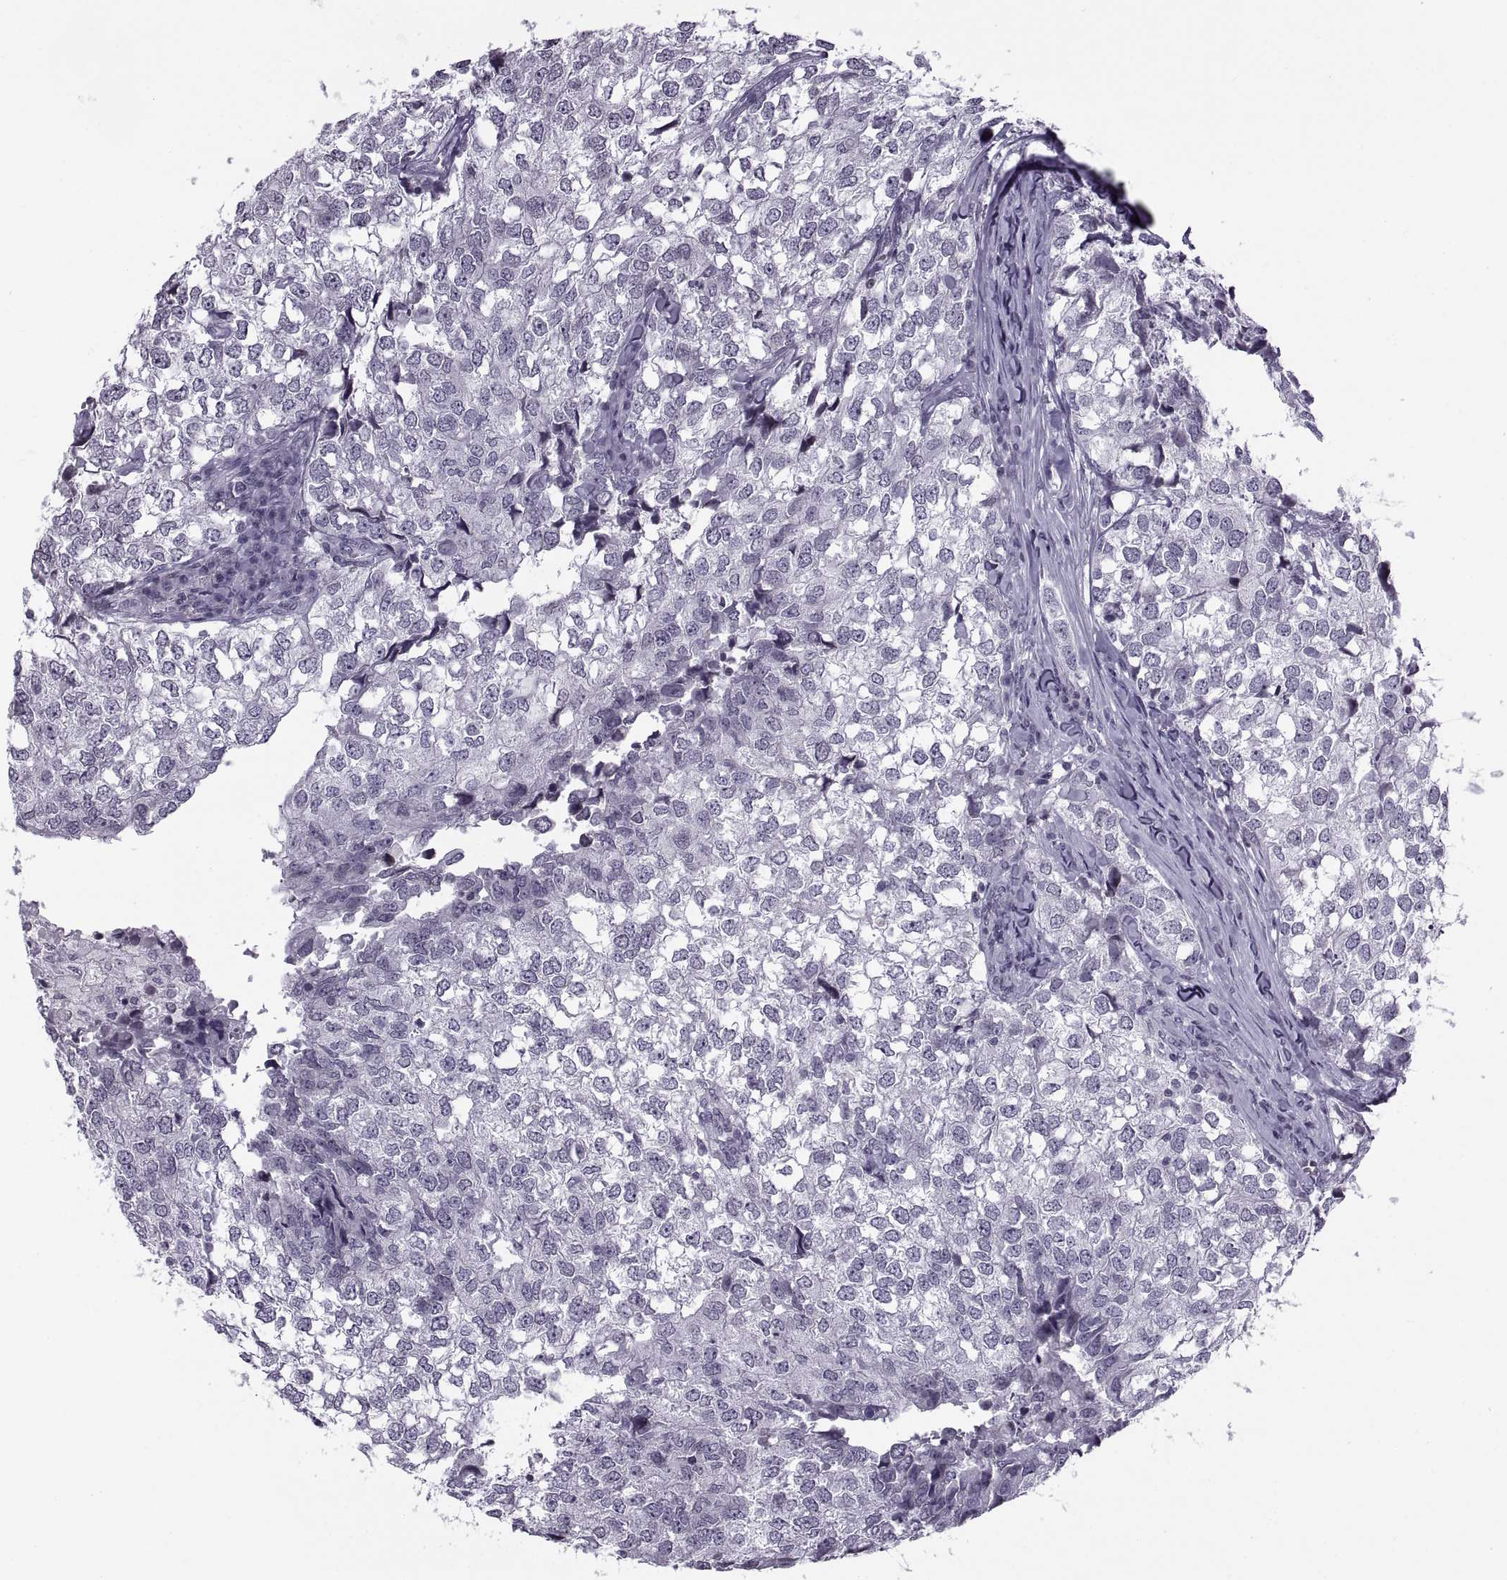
{"staining": {"intensity": "negative", "quantity": "none", "location": "none"}, "tissue": "breast cancer", "cell_type": "Tumor cells", "image_type": "cancer", "snomed": [{"axis": "morphology", "description": "Duct carcinoma"}, {"axis": "topography", "description": "Breast"}], "caption": "Immunohistochemistry (IHC) micrograph of neoplastic tissue: intraductal carcinoma (breast) stained with DAB (3,3'-diaminobenzidine) shows no significant protein positivity in tumor cells.", "gene": "H1-8", "patient": {"sex": "female", "age": 30}}